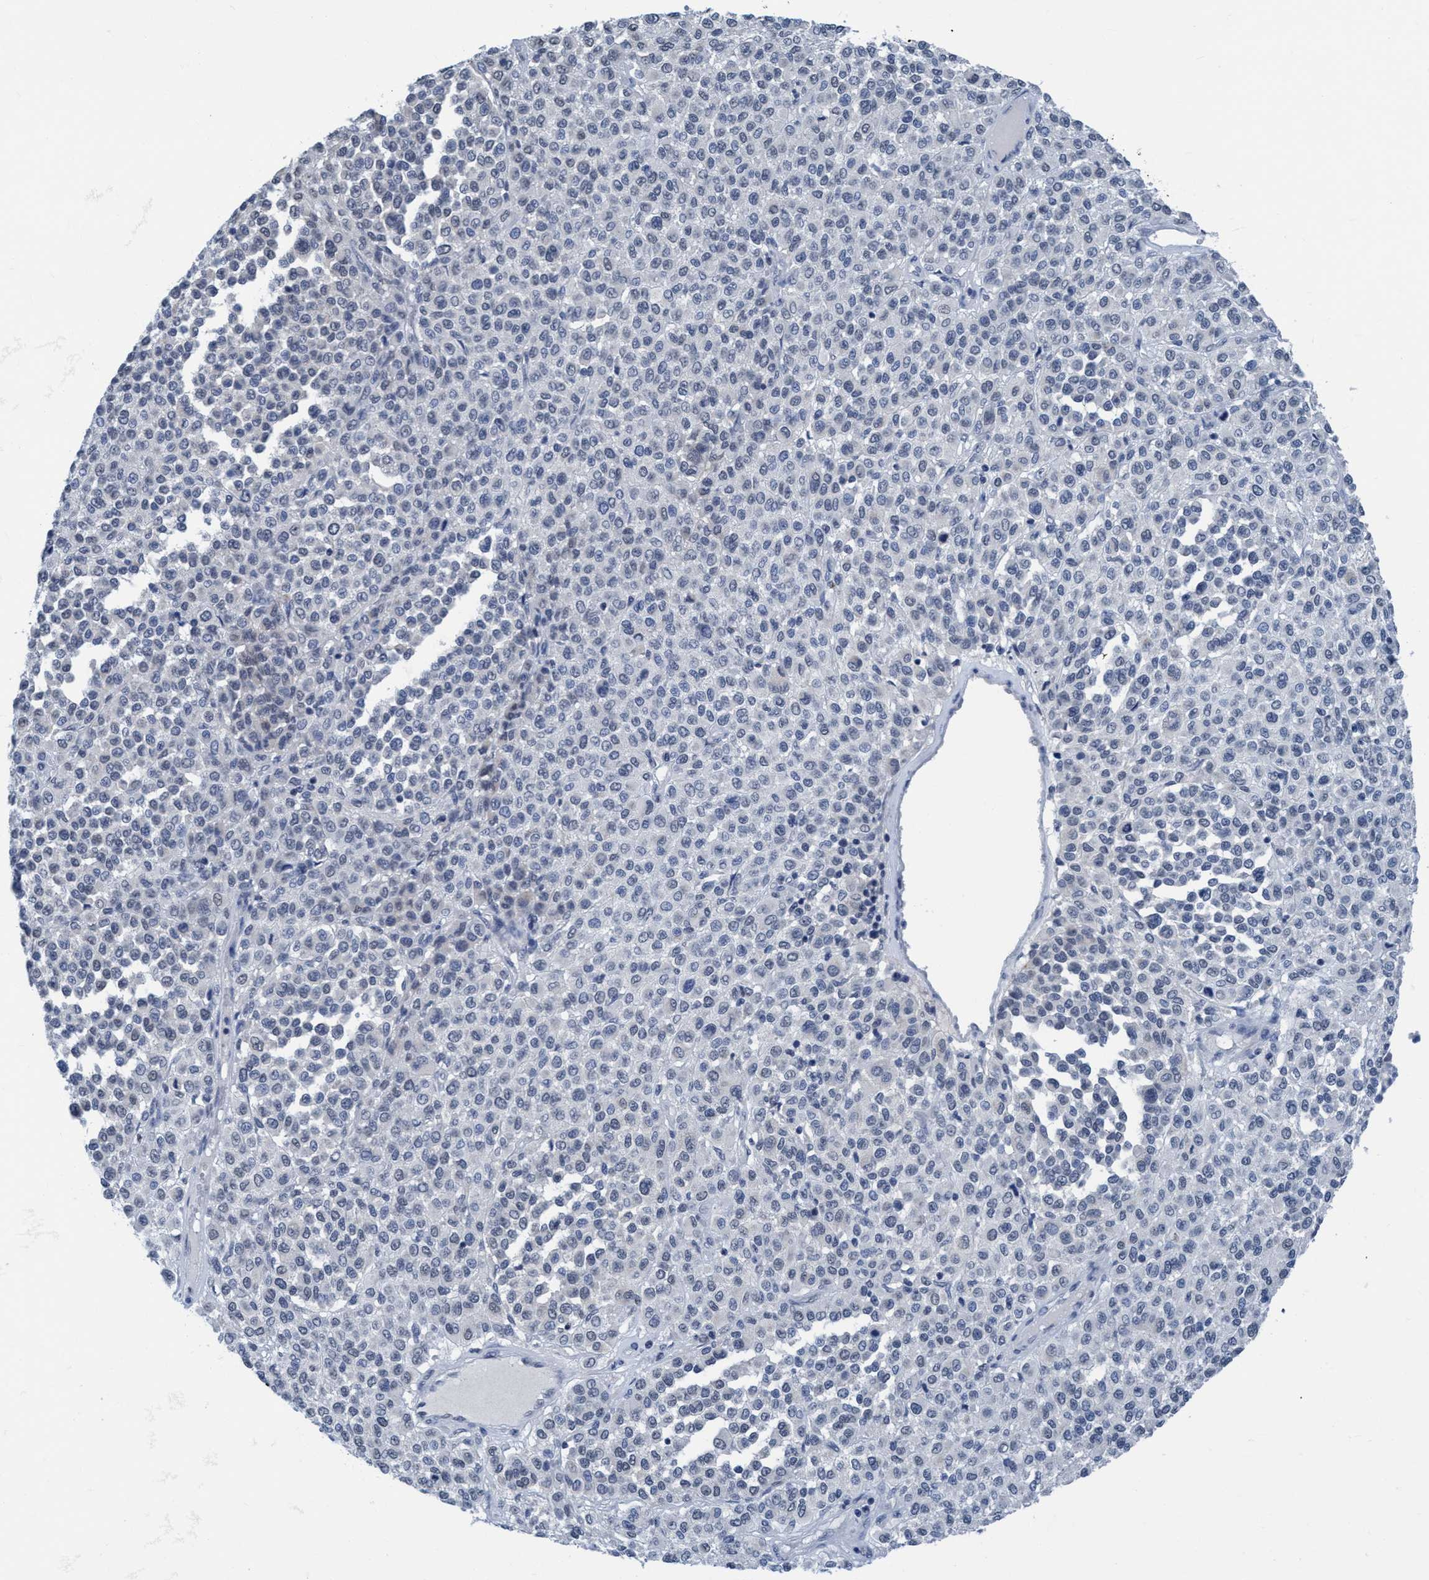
{"staining": {"intensity": "negative", "quantity": "none", "location": "none"}, "tissue": "melanoma", "cell_type": "Tumor cells", "image_type": "cancer", "snomed": [{"axis": "morphology", "description": "Malignant melanoma, Metastatic site"}, {"axis": "topography", "description": "Pancreas"}], "caption": "Melanoma was stained to show a protein in brown. There is no significant staining in tumor cells.", "gene": "DNAI1", "patient": {"sex": "female", "age": 30}}